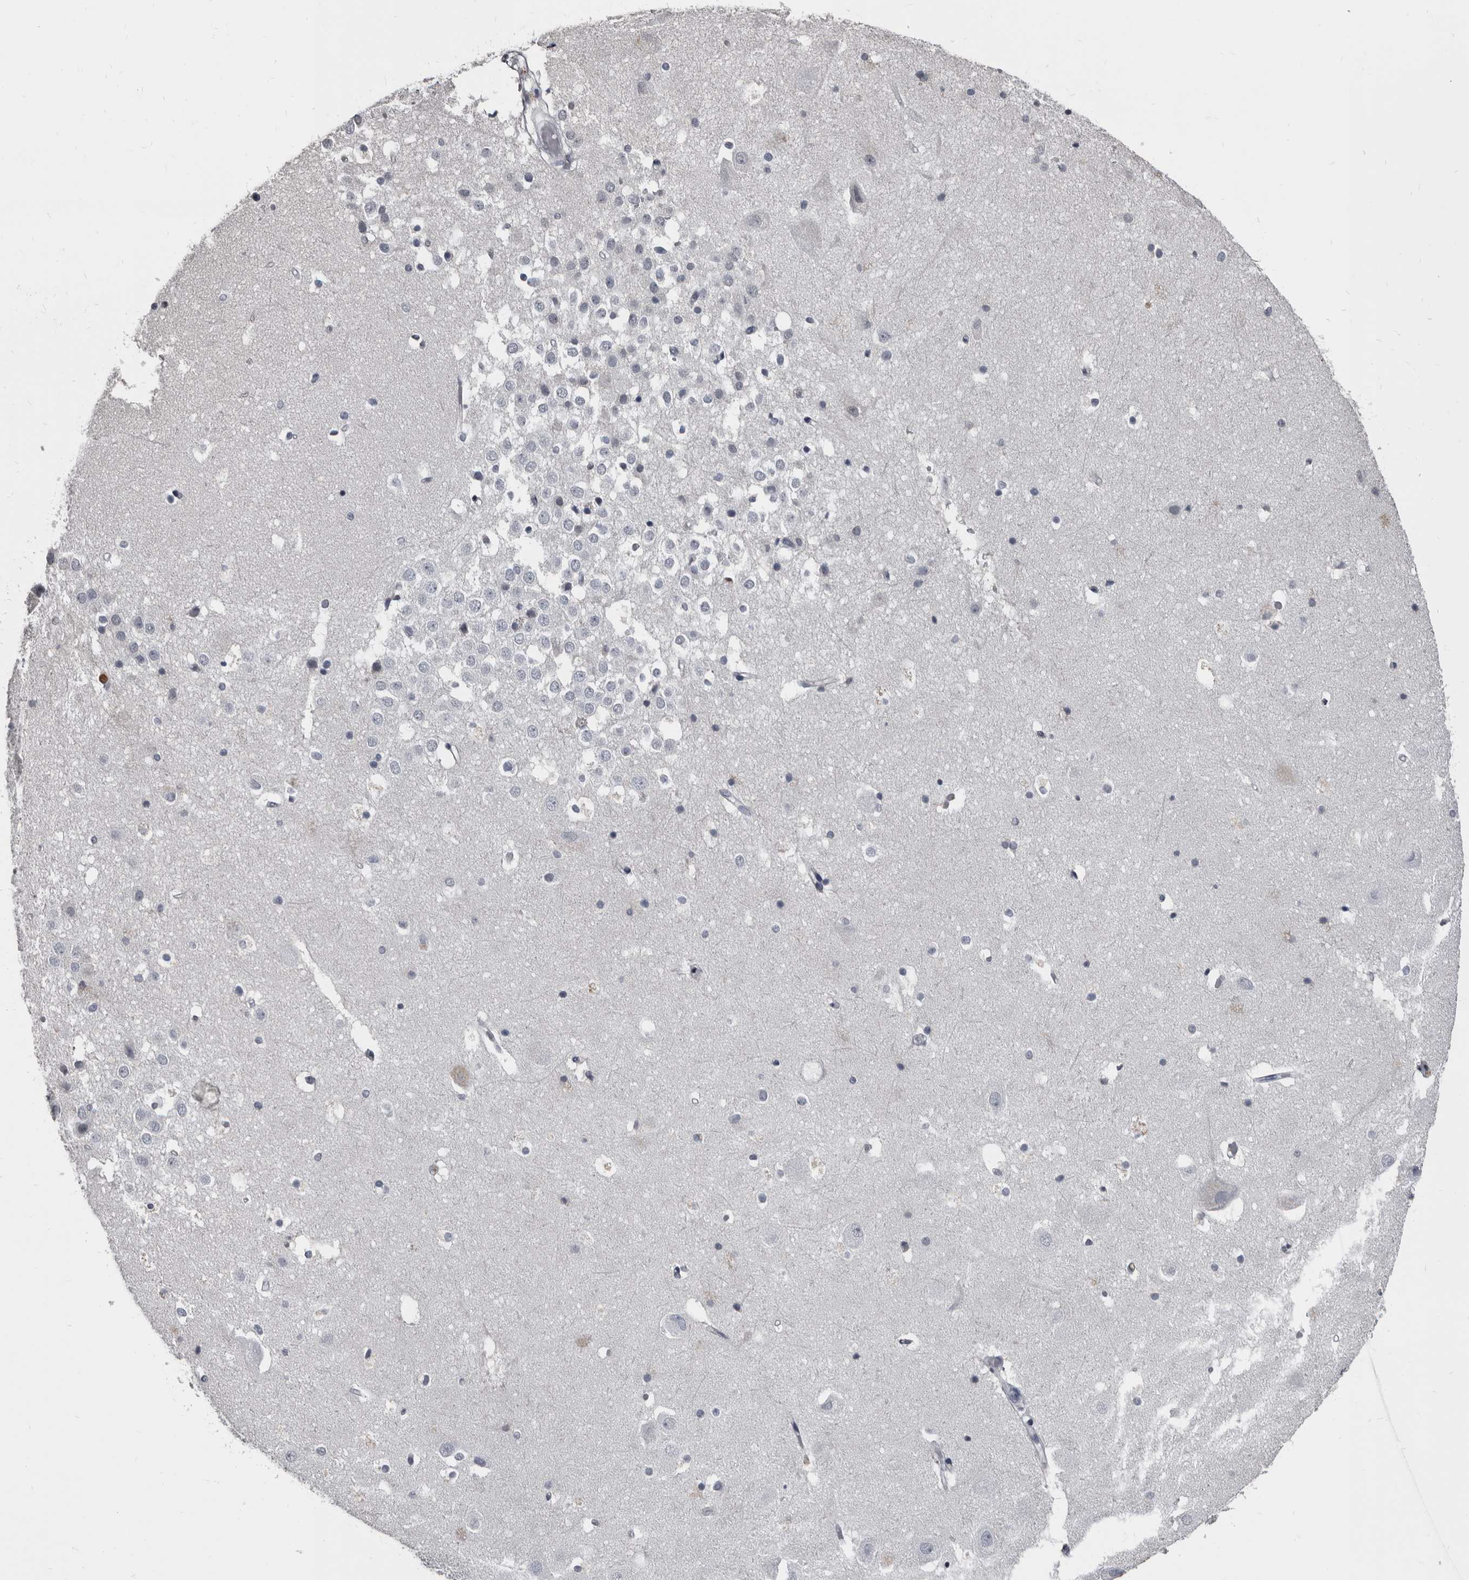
{"staining": {"intensity": "negative", "quantity": "none", "location": "none"}, "tissue": "hippocampus", "cell_type": "Glial cells", "image_type": "normal", "snomed": [{"axis": "morphology", "description": "Normal tissue, NOS"}, {"axis": "topography", "description": "Hippocampus"}], "caption": "The immunohistochemistry (IHC) histopathology image has no significant expression in glial cells of hippocampus.", "gene": "GREB1", "patient": {"sex": "female", "age": 52}}